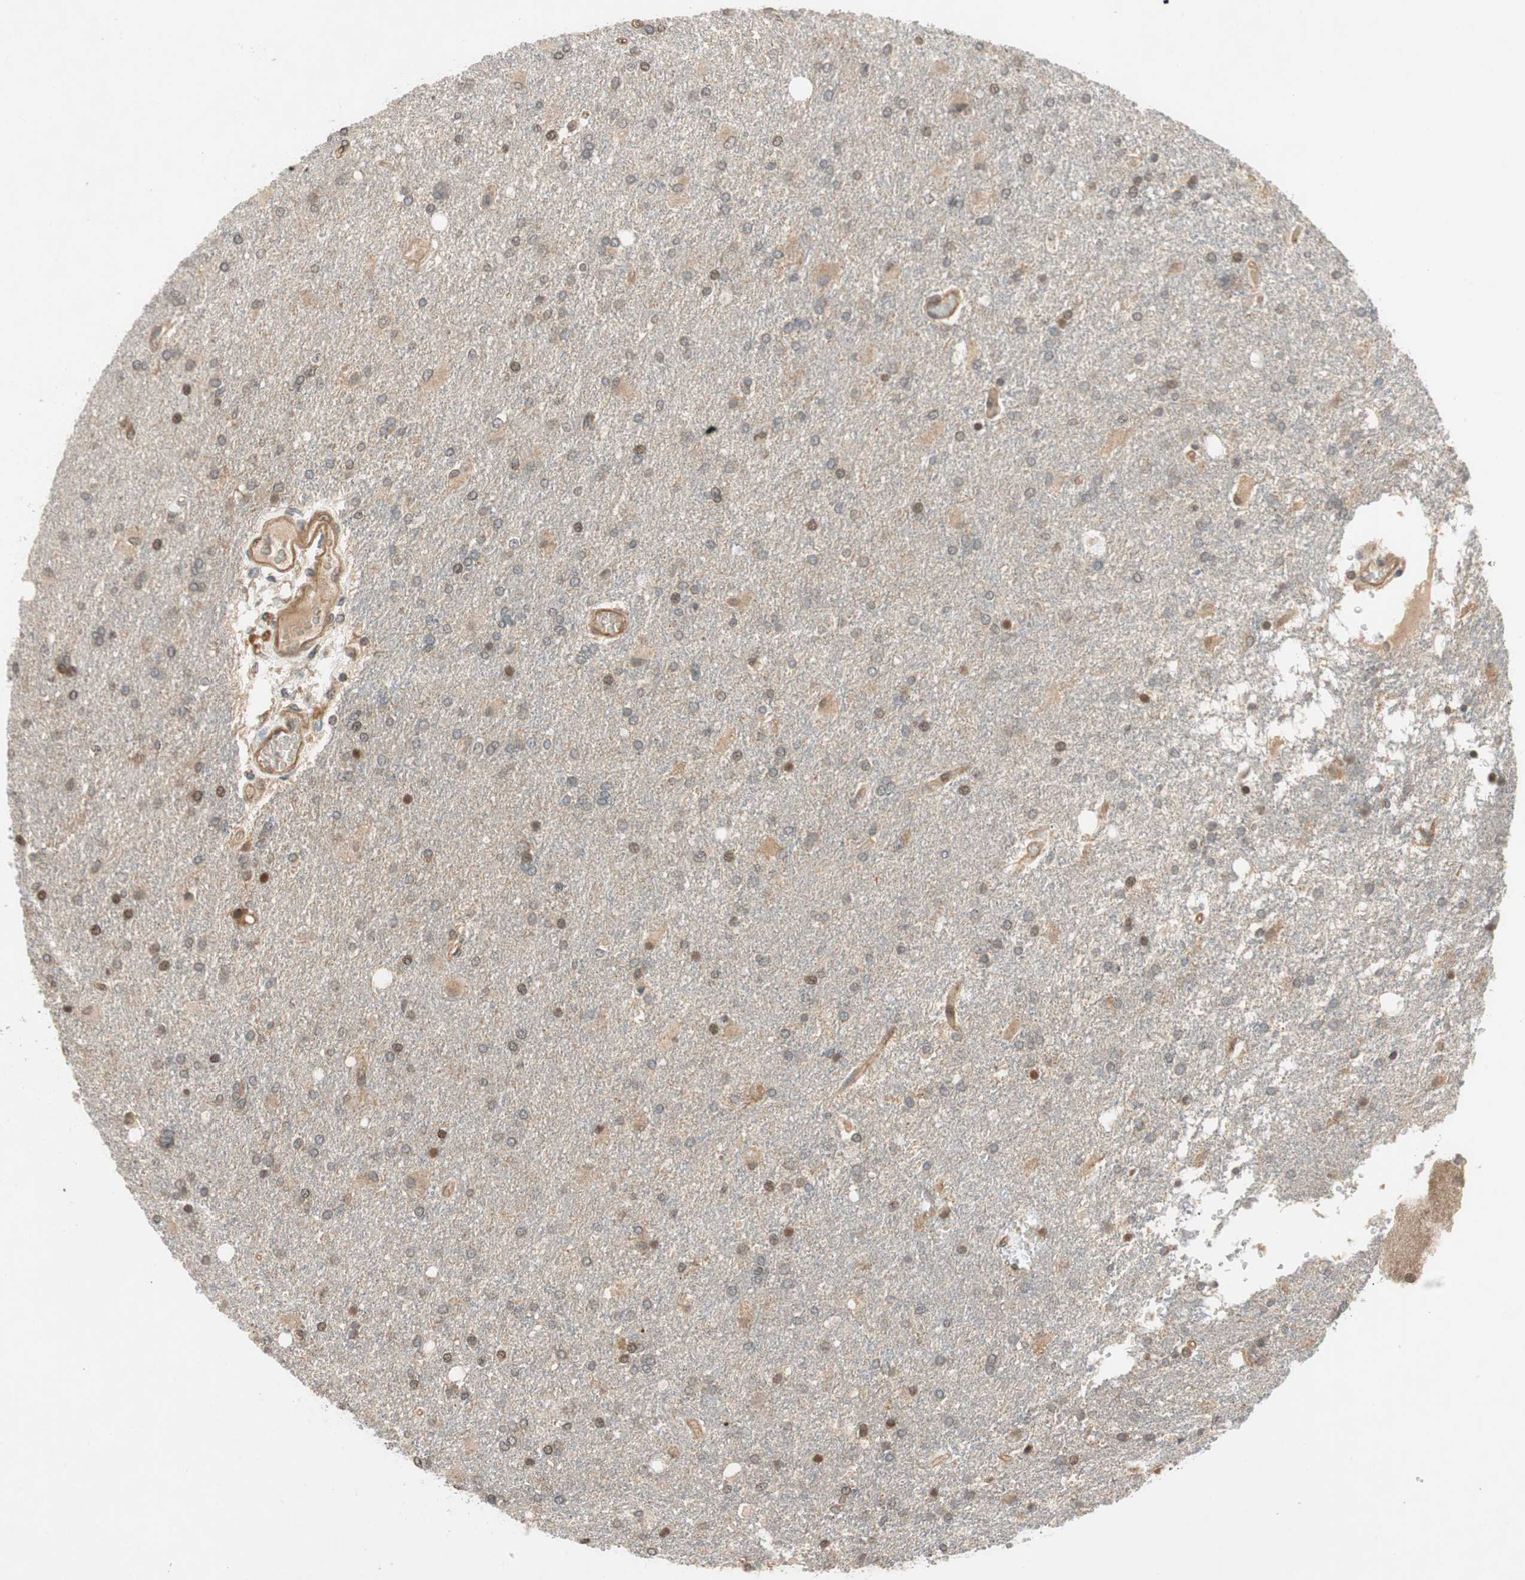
{"staining": {"intensity": "moderate", "quantity": "25%-75%", "location": "cytoplasmic/membranous,nuclear"}, "tissue": "glioma", "cell_type": "Tumor cells", "image_type": "cancer", "snomed": [{"axis": "morphology", "description": "Glioma, malignant, High grade"}, {"axis": "topography", "description": "Brain"}], "caption": "Moderate cytoplasmic/membranous and nuclear positivity is seen in about 25%-75% of tumor cells in high-grade glioma (malignant).", "gene": "GCLM", "patient": {"sex": "male", "age": 71}}